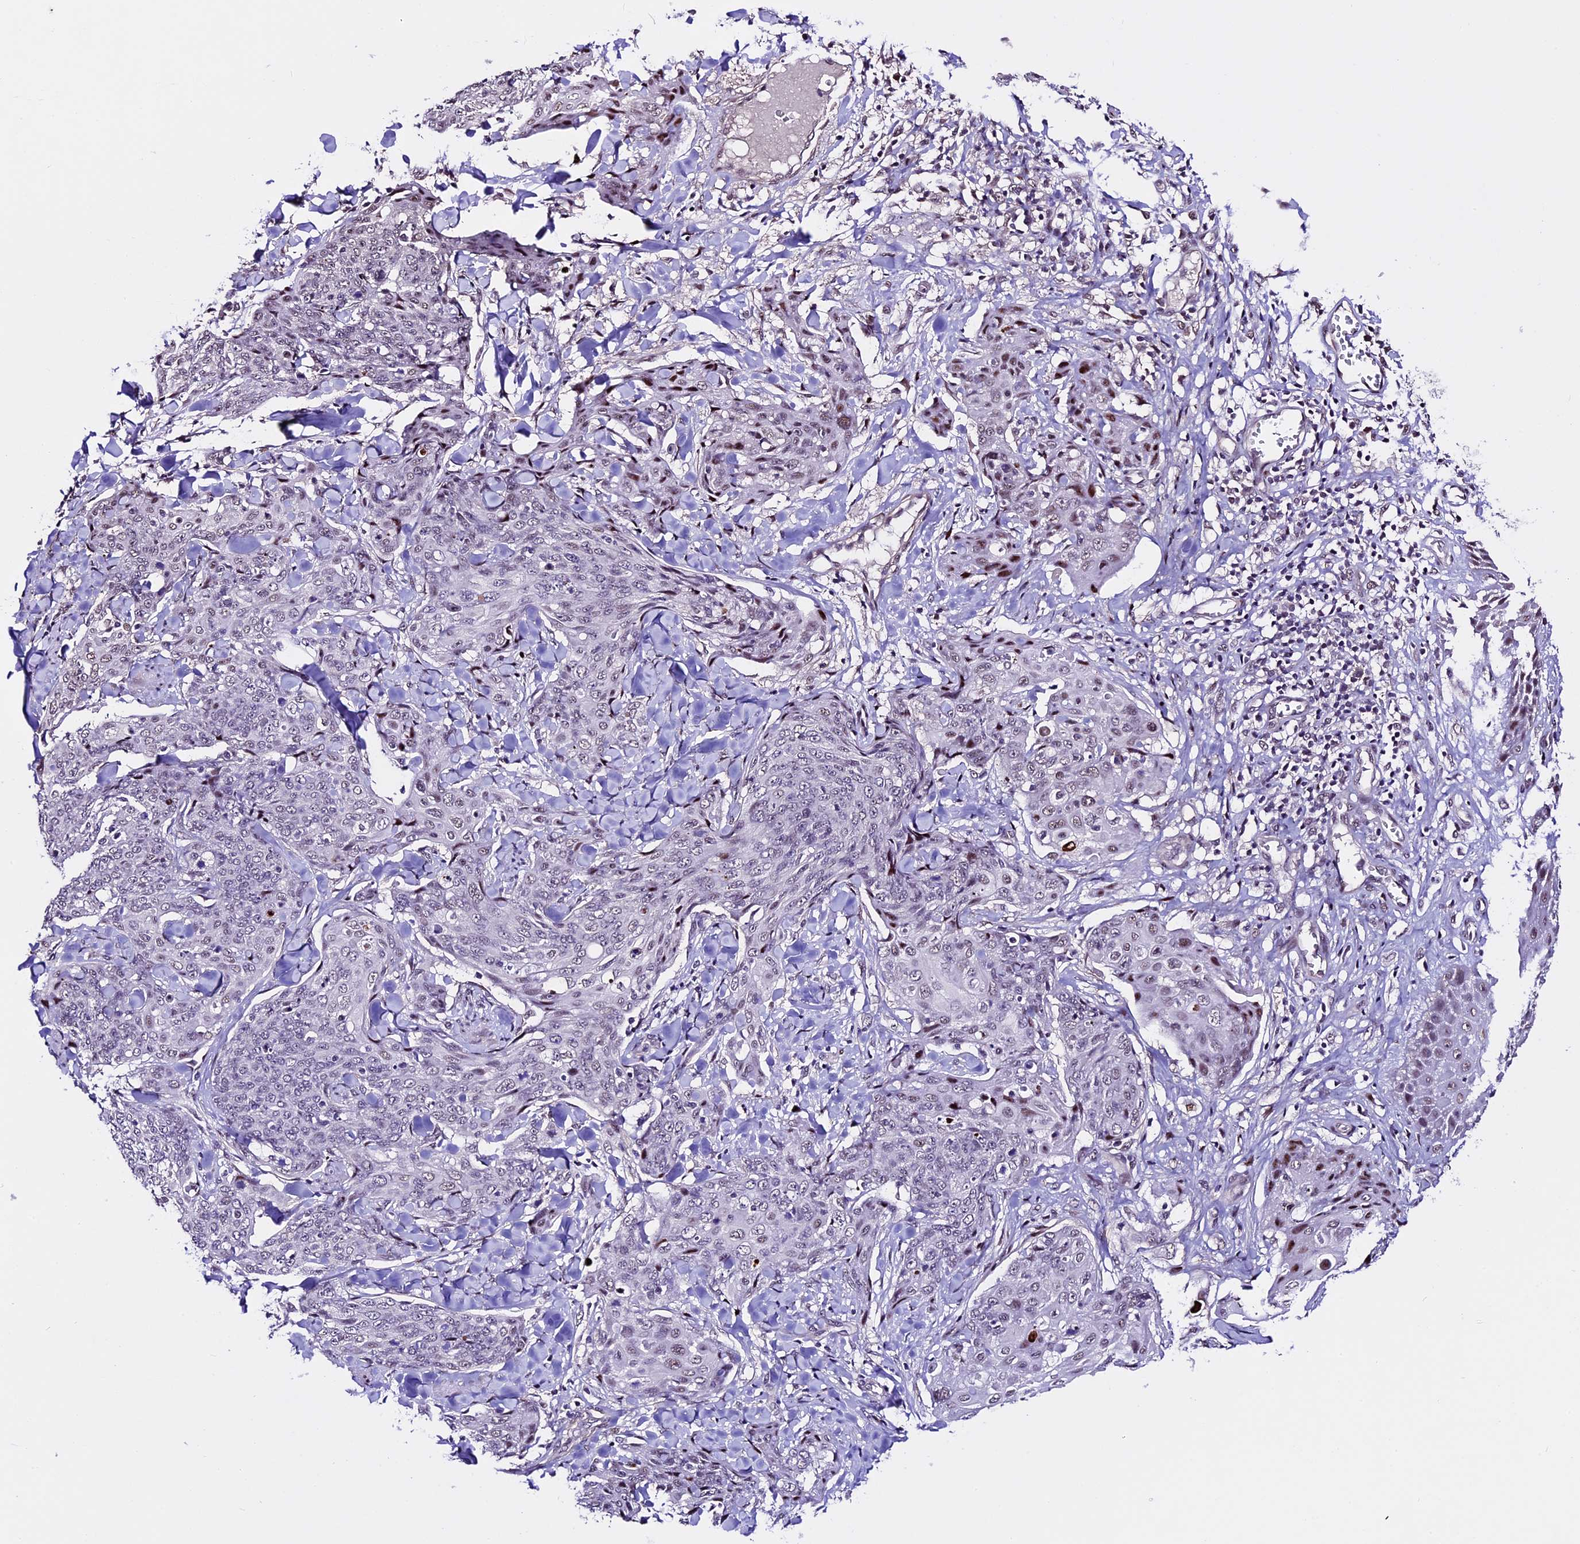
{"staining": {"intensity": "moderate", "quantity": "<25%", "location": "nuclear"}, "tissue": "skin cancer", "cell_type": "Tumor cells", "image_type": "cancer", "snomed": [{"axis": "morphology", "description": "Squamous cell carcinoma, NOS"}, {"axis": "topography", "description": "Skin"}, {"axis": "topography", "description": "Vulva"}], "caption": "The histopathology image demonstrates a brown stain indicating the presence of a protein in the nuclear of tumor cells in skin cancer (squamous cell carcinoma). The protein of interest is stained brown, and the nuclei are stained in blue (DAB (3,3'-diaminobenzidine) IHC with brightfield microscopy, high magnification).", "gene": "TCP11L2", "patient": {"sex": "female", "age": 85}}